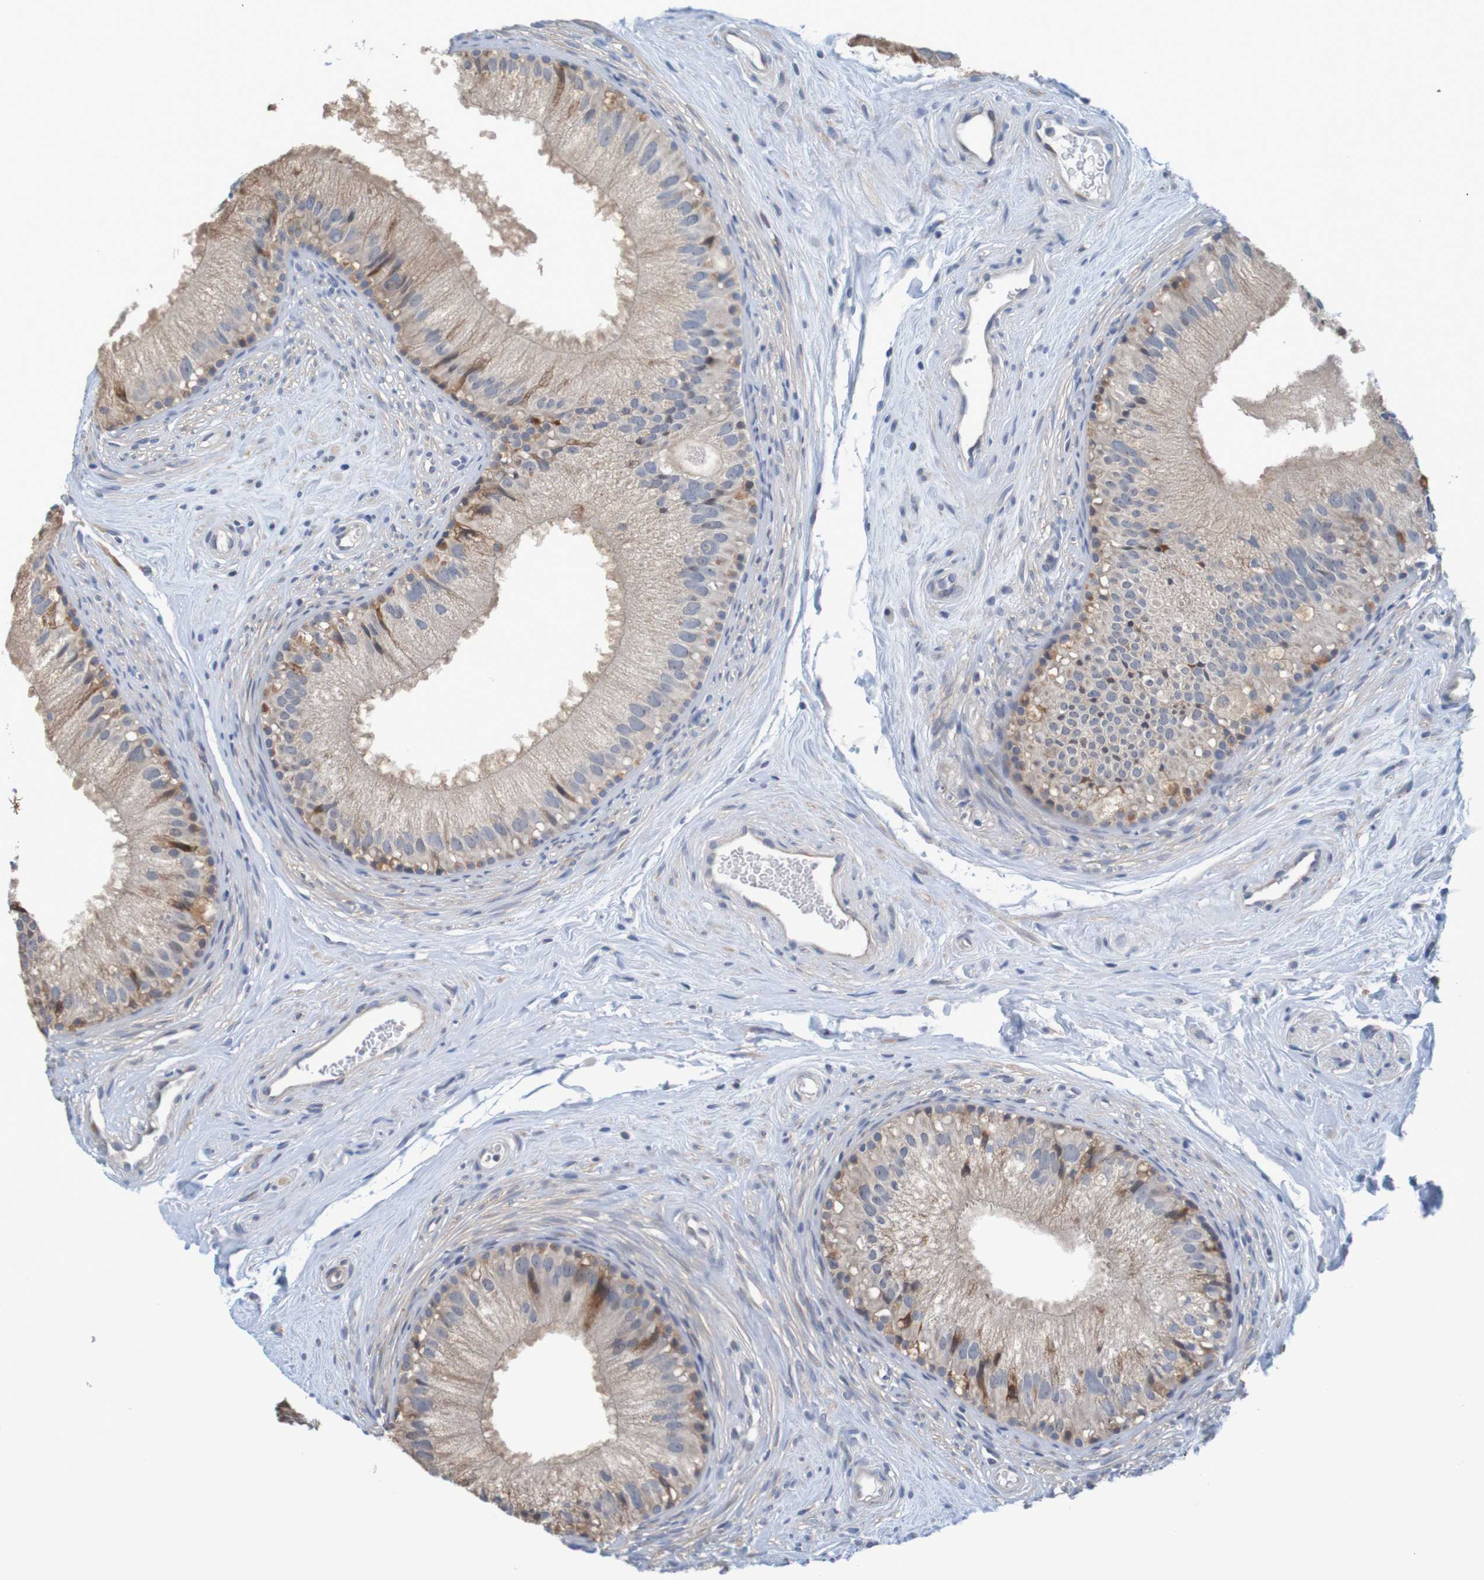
{"staining": {"intensity": "moderate", "quantity": ">75%", "location": "cytoplasmic/membranous"}, "tissue": "epididymis", "cell_type": "Glandular cells", "image_type": "normal", "snomed": [{"axis": "morphology", "description": "Normal tissue, NOS"}, {"axis": "topography", "description": "Epididymis"}], "caption": "Approximately >75% of glandular cells in benign human epididymis display moderate cytoplasmic/membranous protein positivity as visualized by brown immunohistochemical staining.", "gene": "CLDN18", "patient": {"sex": "male", "age": 56}}